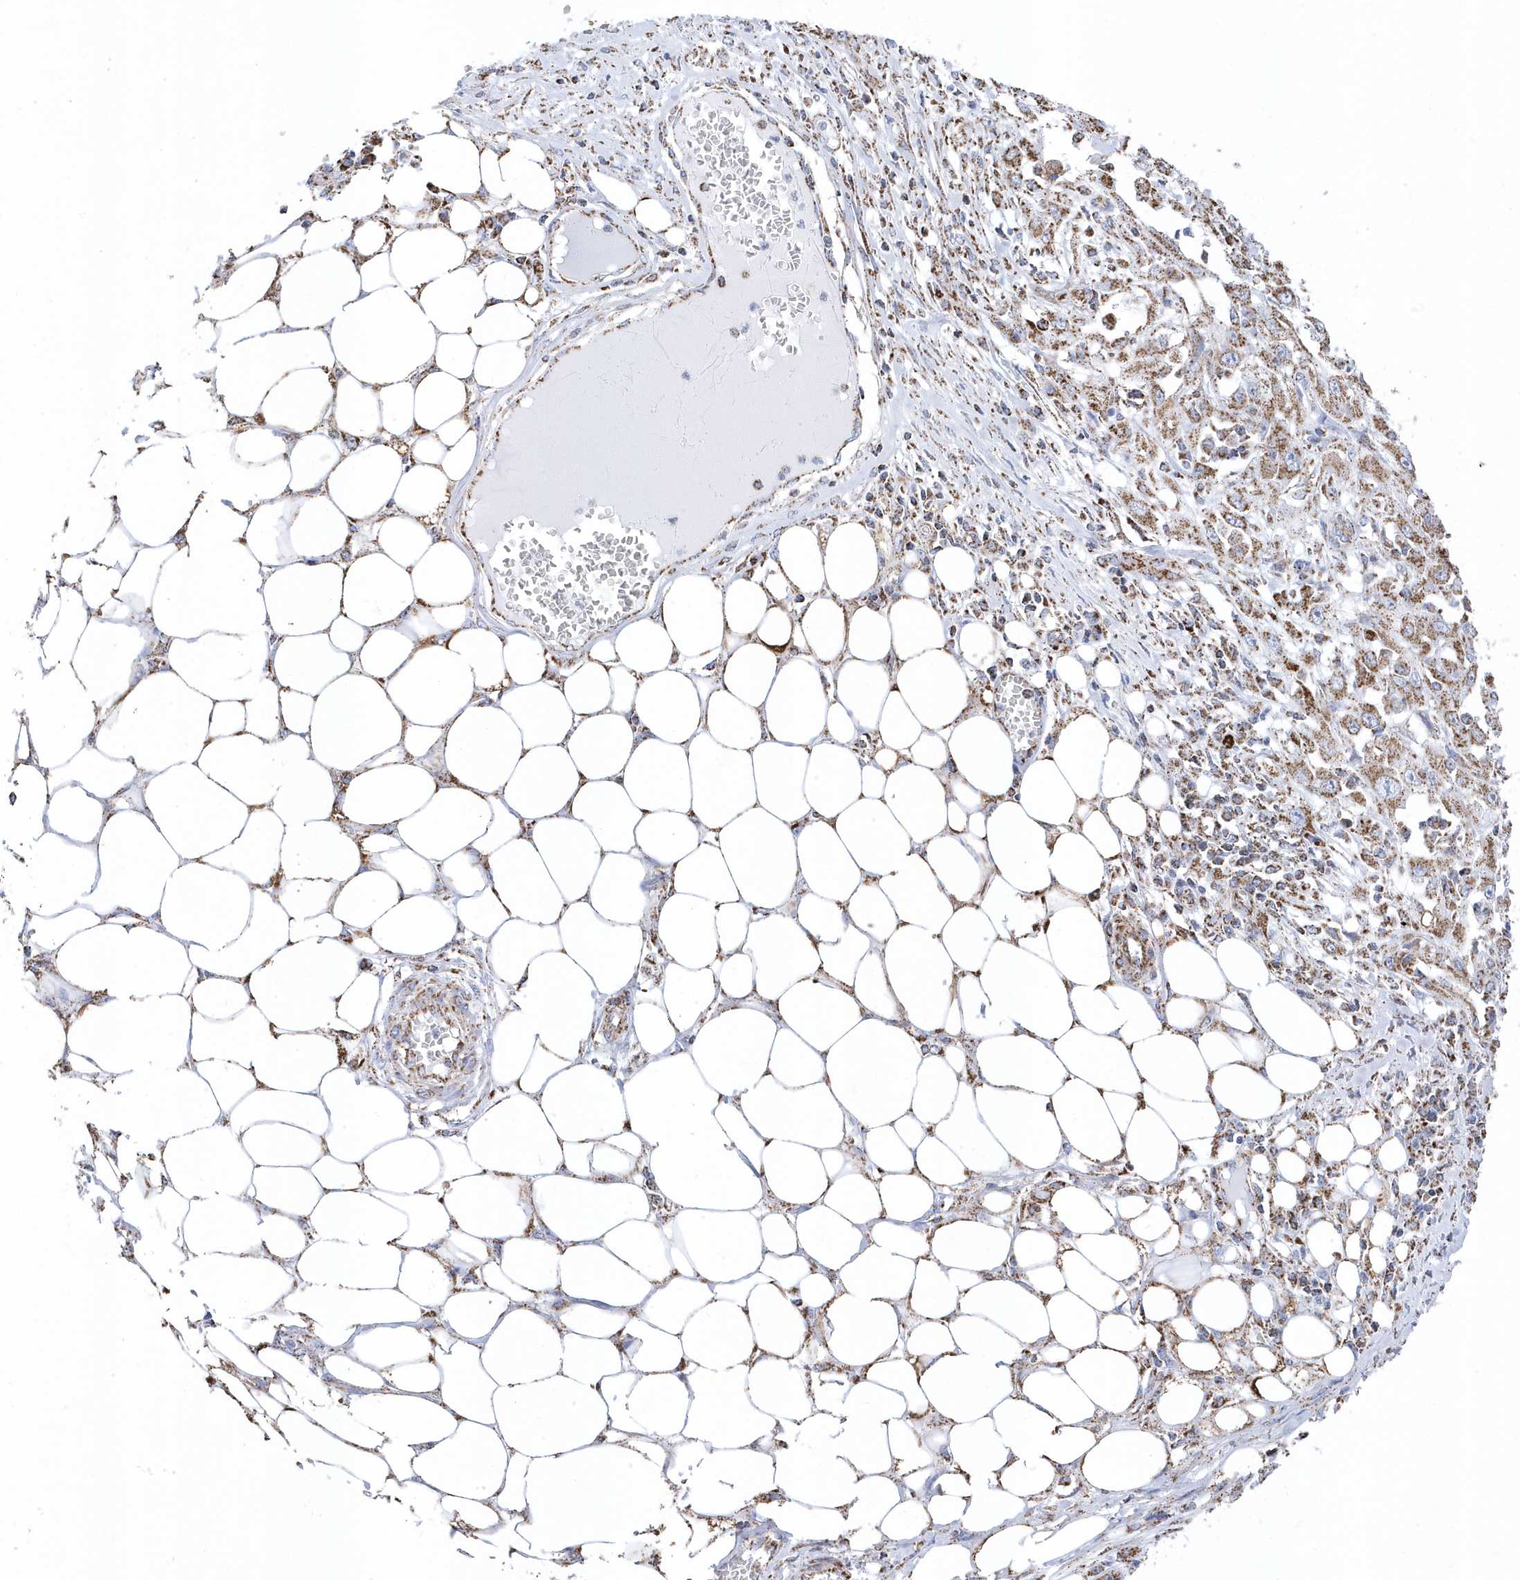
{"staining": {"intensity": "moderate", "quantity": "25%-75%", "location": "cytoplasmic/membranous"}, "tissue": "skin cancer", "cell_type": "Tumor cells", "image_type": "cancer", "snomed": [{"axis": "morphology", "description": "Squamous cell carcinoma, NOS"}, {"axis": "morphology", "description": "Squamous cell carcinoma, metastatic, NOS"}, {"axis": "topography", "description": "Skin"}, {"axis": "topography", "description": "Lymph node"}], "caption": "Immunohistochemistry image of squamous cell carcinoma (skin) stained for a protein (brown), which exhibits medium levels of moderate cytoplasmic/membranous staining in approximately 25%-75% of tumor cells.", "gene": "GTPBP8", "patient": {"sex": "male", "age": 75}}